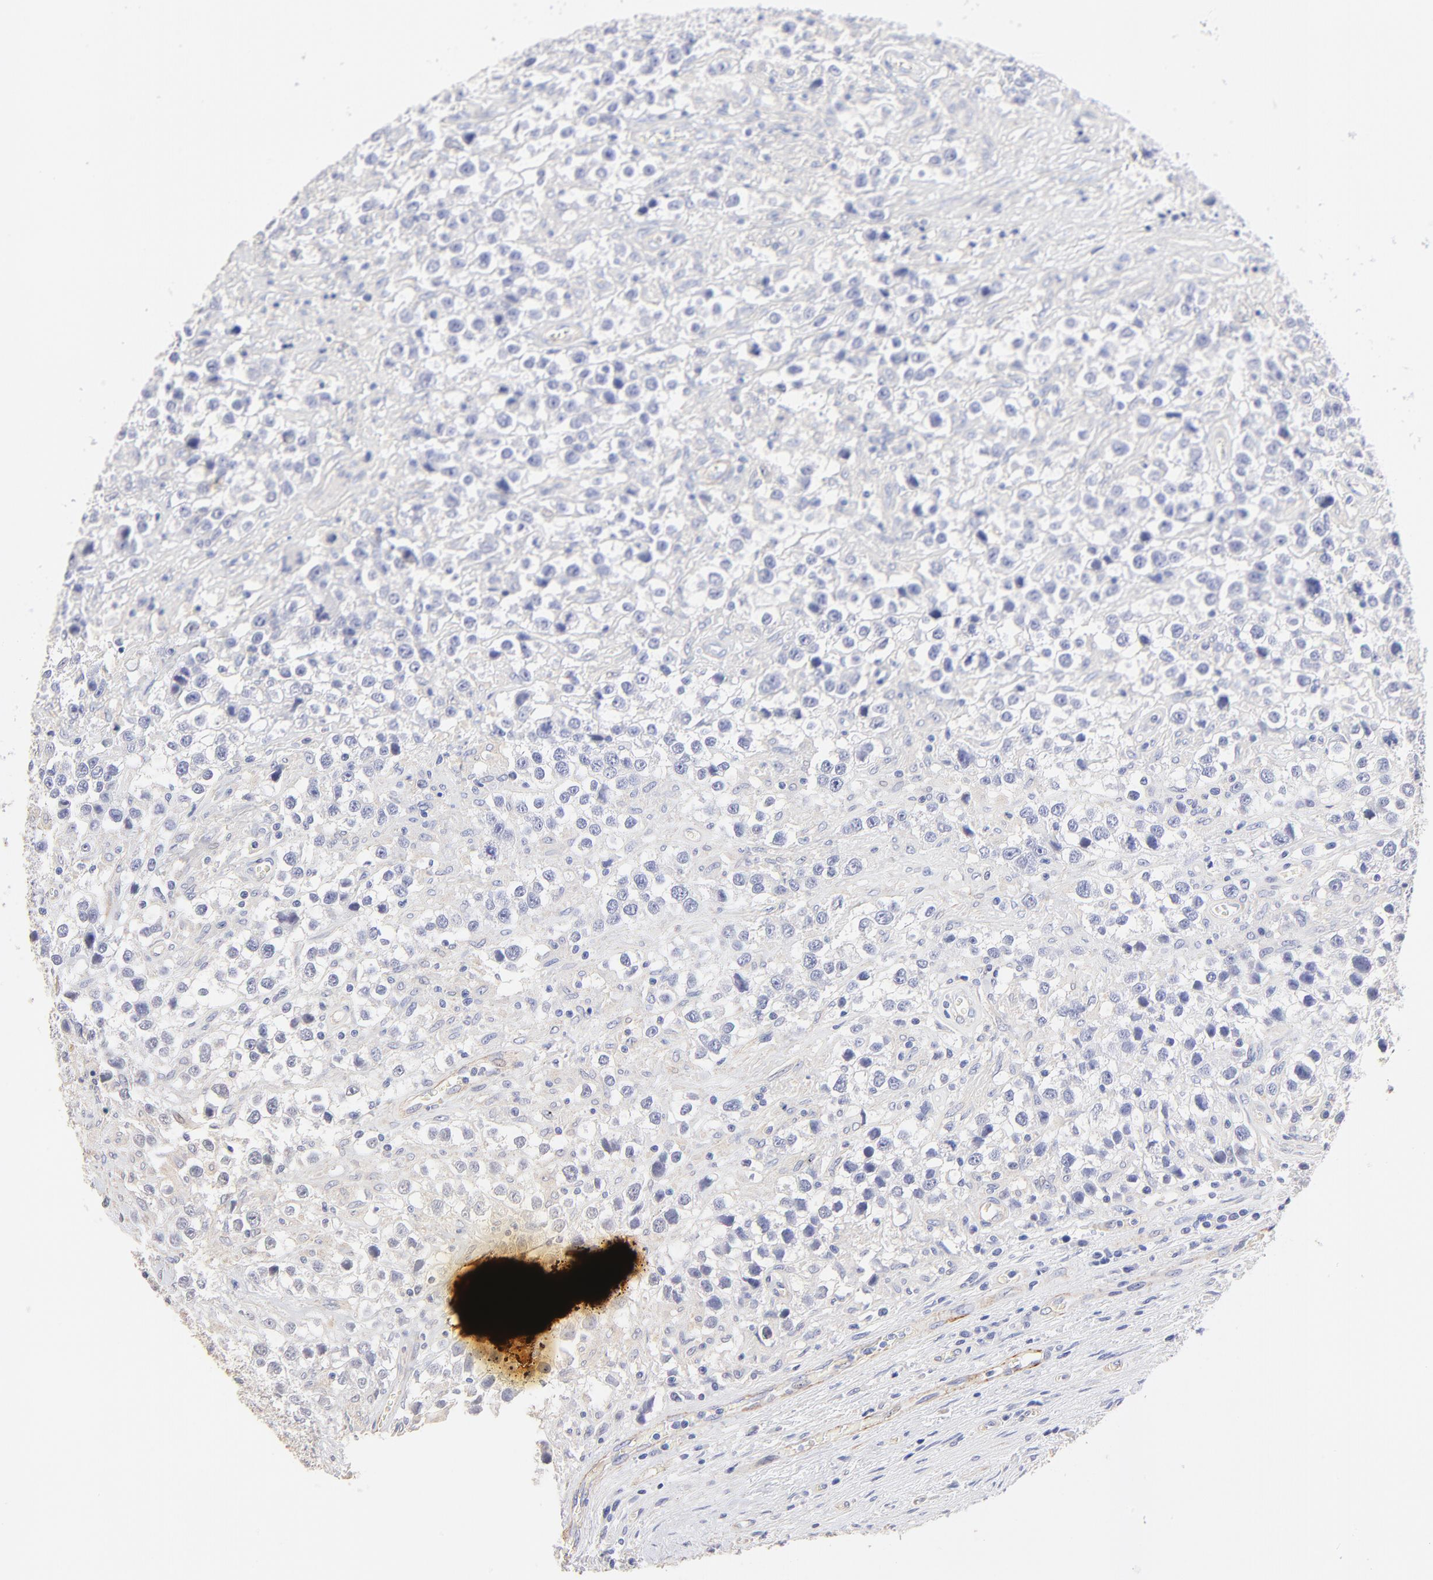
{"staining": {"intensity": "negative", "quantity": "none", "location": "none"}, "tissue": "testis cancer", "cell_type": "Tumor cells", "image_type": "cancer", "snomed": [{"axis": "morphology", "description": "Seminoma, NOS"}, {"axis": "topography", "description": "Testis"}], "caption": "The immunohistochemistry micrograph has no significant positivity in tumor cells of testis seminoma tissue.", "gene": "ACTRT1", "patient": {"sex": "male", "age": 43}}